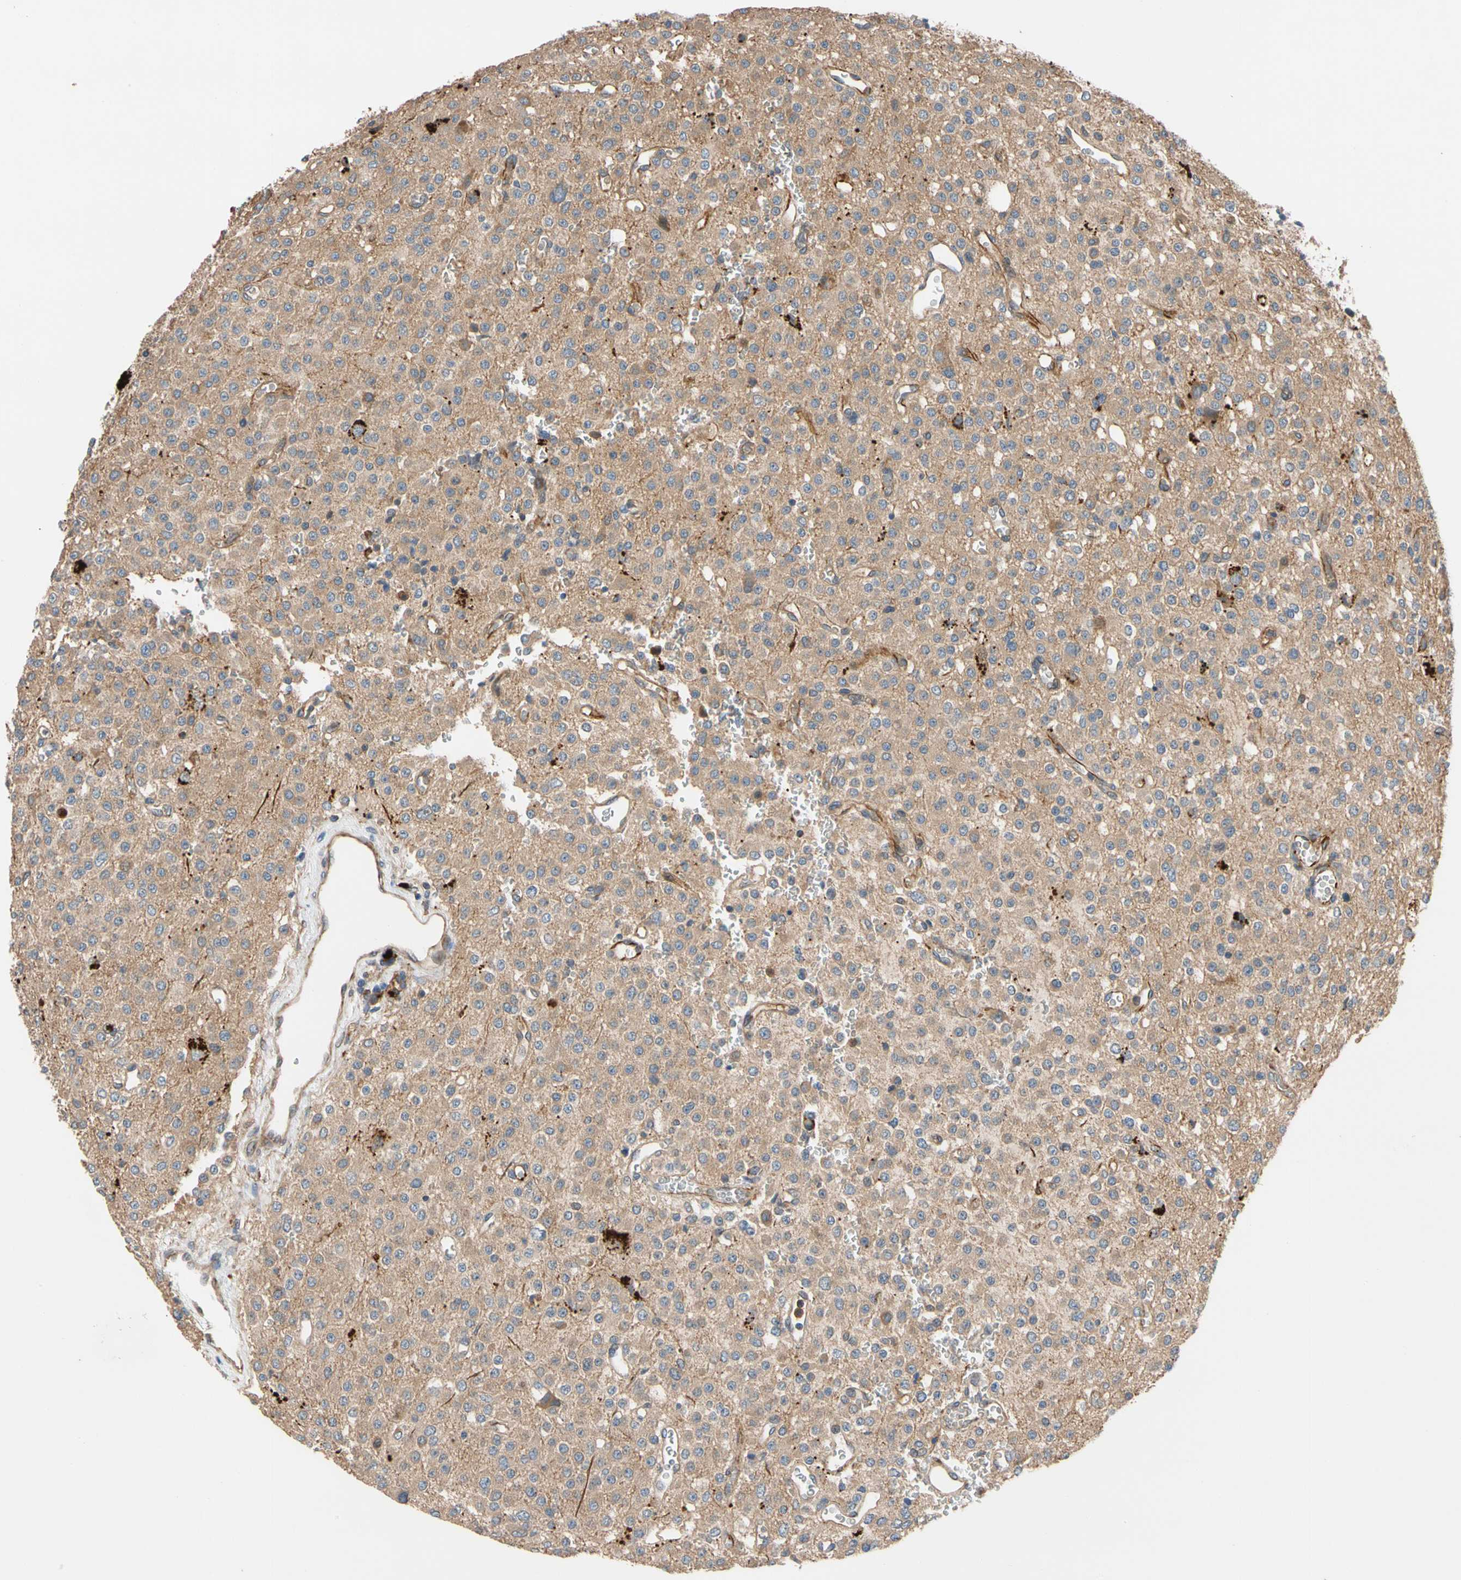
{"staining": {"intensity": "moderate", "quantity": ">75%", "location": "cytoplasmic/membranous"}, "tissue": "glioma", "cell_type": "Tumor cells", "image_type": "cancer", "snomed": [{"axis": "morphology", "description": "Glioma, malignant, Low grade"}, {"axis": "topography", "description": "Brain"}], "caption": "A high-resolution image shows IHC staining of glioma, which demonstrates moderate cytoplasmic/membranous staining in approximately >75% of tumor cells. The staining is performed using DAB (3,3'-diaminobenzidine) brown chromogen to label protein expression. The nuclei are counter-stained blue using hematoxylin.", "gene": "FGD6", "patient": {"sex": "male", "age": 38}}